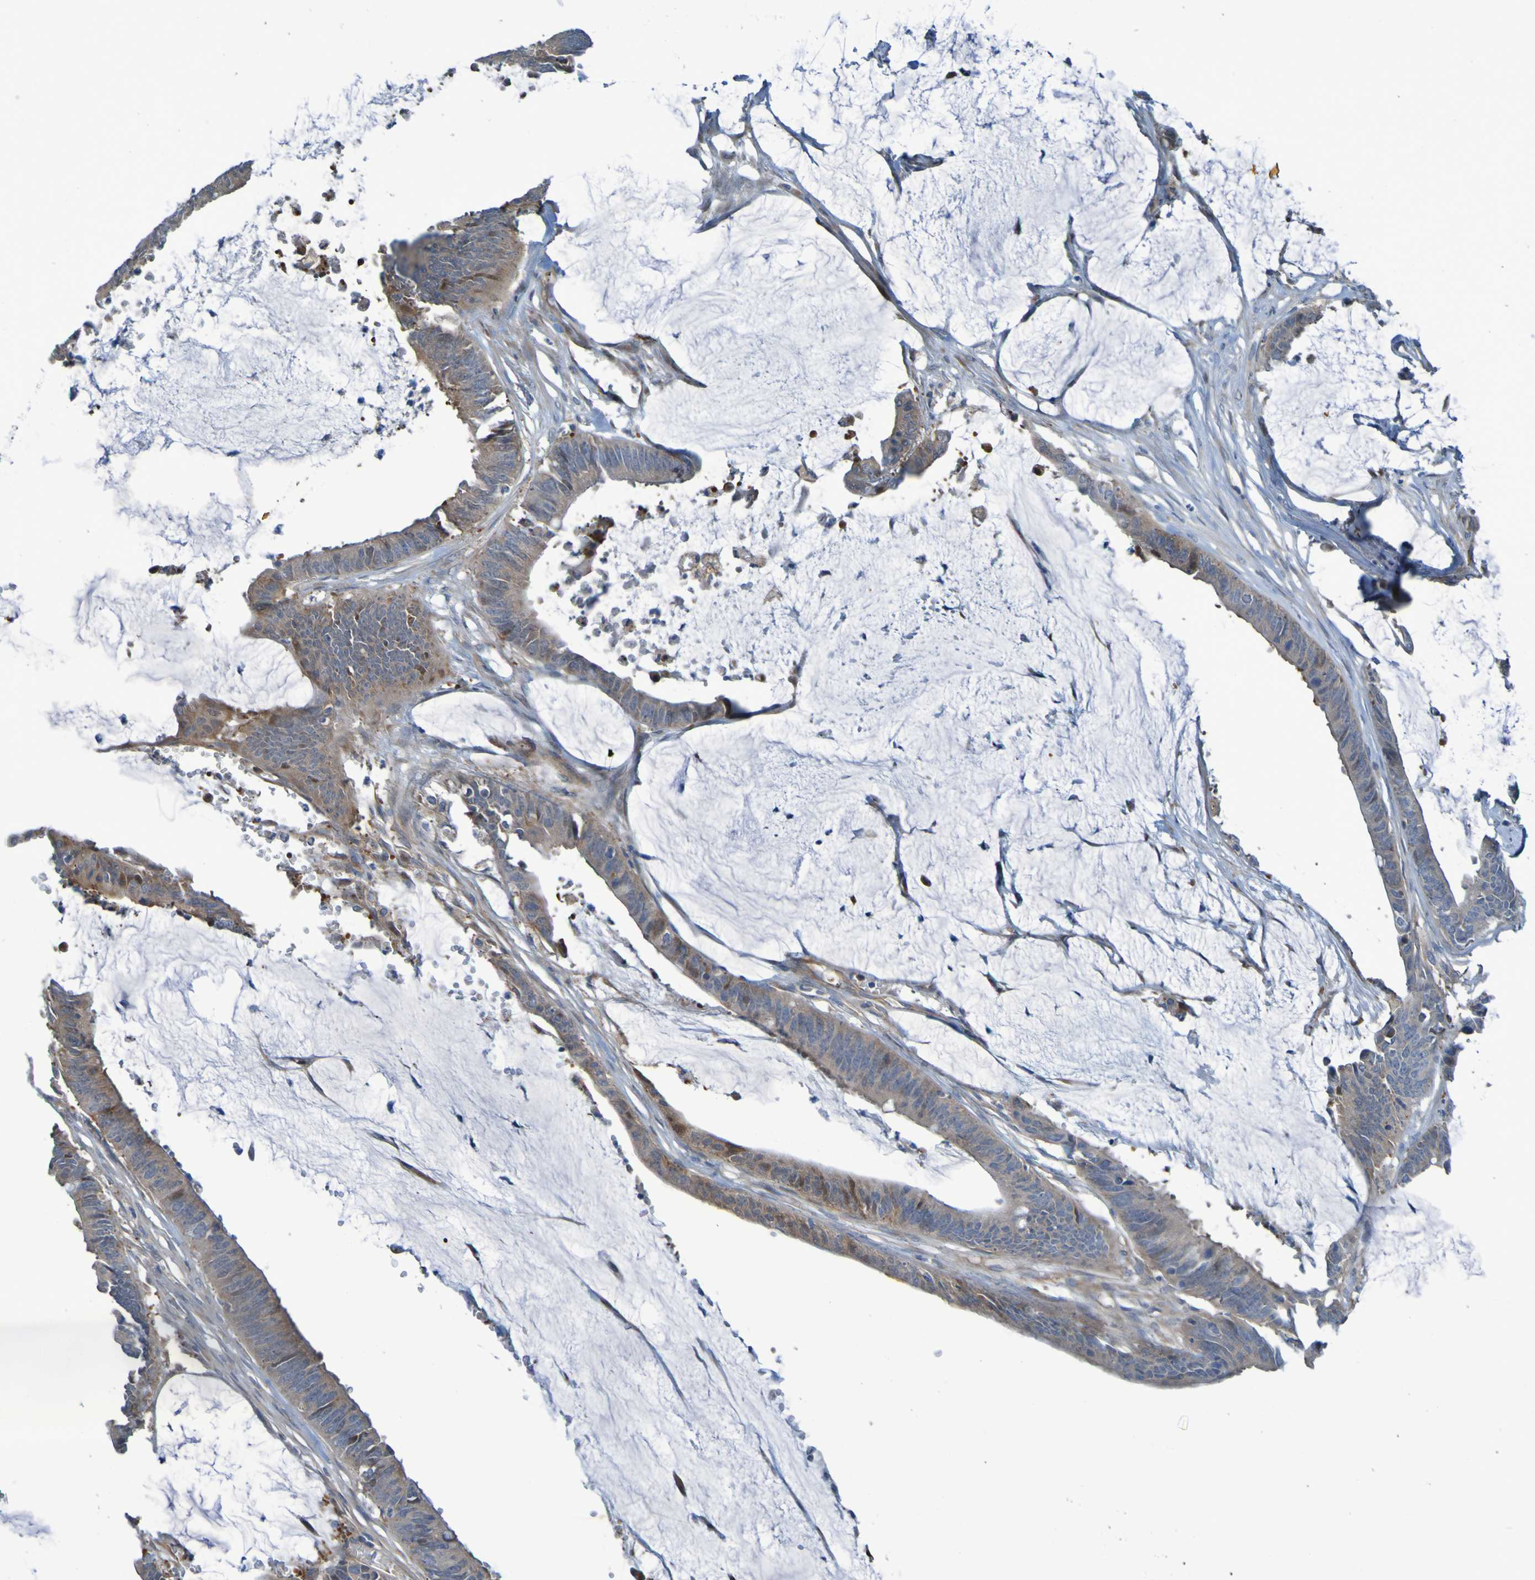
{"staining": {"intensity": "moderate", "quantity": ">75%", "location": "cytoplasmic/membranous"}, "tissue": "colorectal cancer", "cell_type": "Tumor cells", "image_type": "cancer", "snomed": [{"axis": "morphology", "description": "Adenocarcinoma, NOS"}, {"axis": "topography", "description": "Rectum"}], "caption": "Immunohistochemical staining of human colorectal cancer (adenocarcinoma) demonstrates moderate cytoplasmic/membranous protein positivity in about >75% of tumor cells. (IHC, brightfield microscopy, high magnification).", "gene": "NPRL3", "patient": {"sex": "female", "age": 66}}